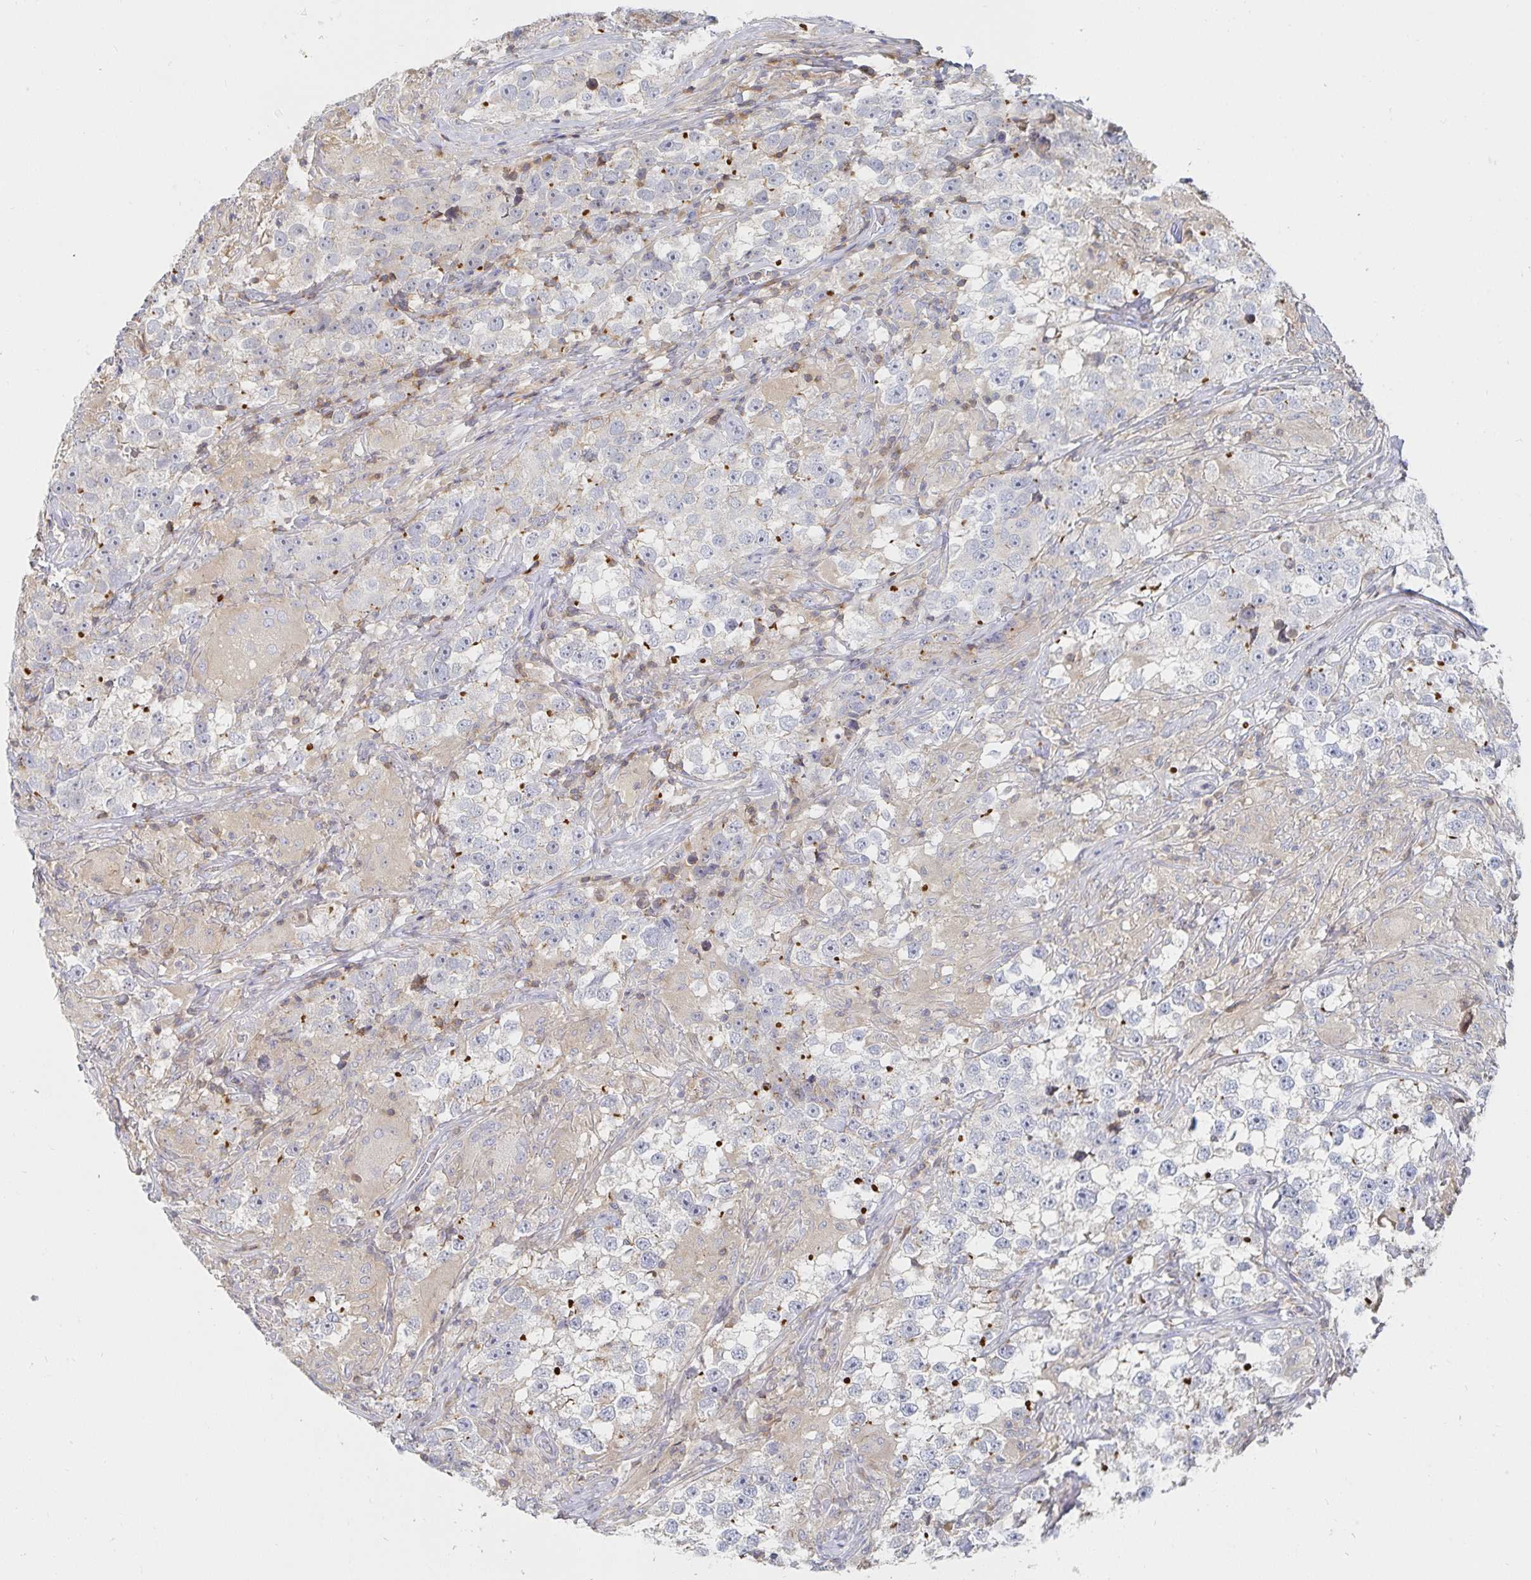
{"staining": {"intensity": "weak", "quantity": "25%-75%", "location": "cytoplasmic/membranous"}, "tissue": "testis cancer", "cell_type": "Tumor cells", "image_type": "cancer", "snomed": [{"axis": "morphology", "description": "Seminoma, NOS"}, {"axis": "topography", "description": "Testis"}], "caption": "Approximately 25%-75% of tumor cells in seminoma (testis) reveal weak cytoplasmic/membranous protein expression as visualized by brown immunohistochemical staining.", "gene": "PIK3CD", "patient": {"sex": "male", "age": 46}}